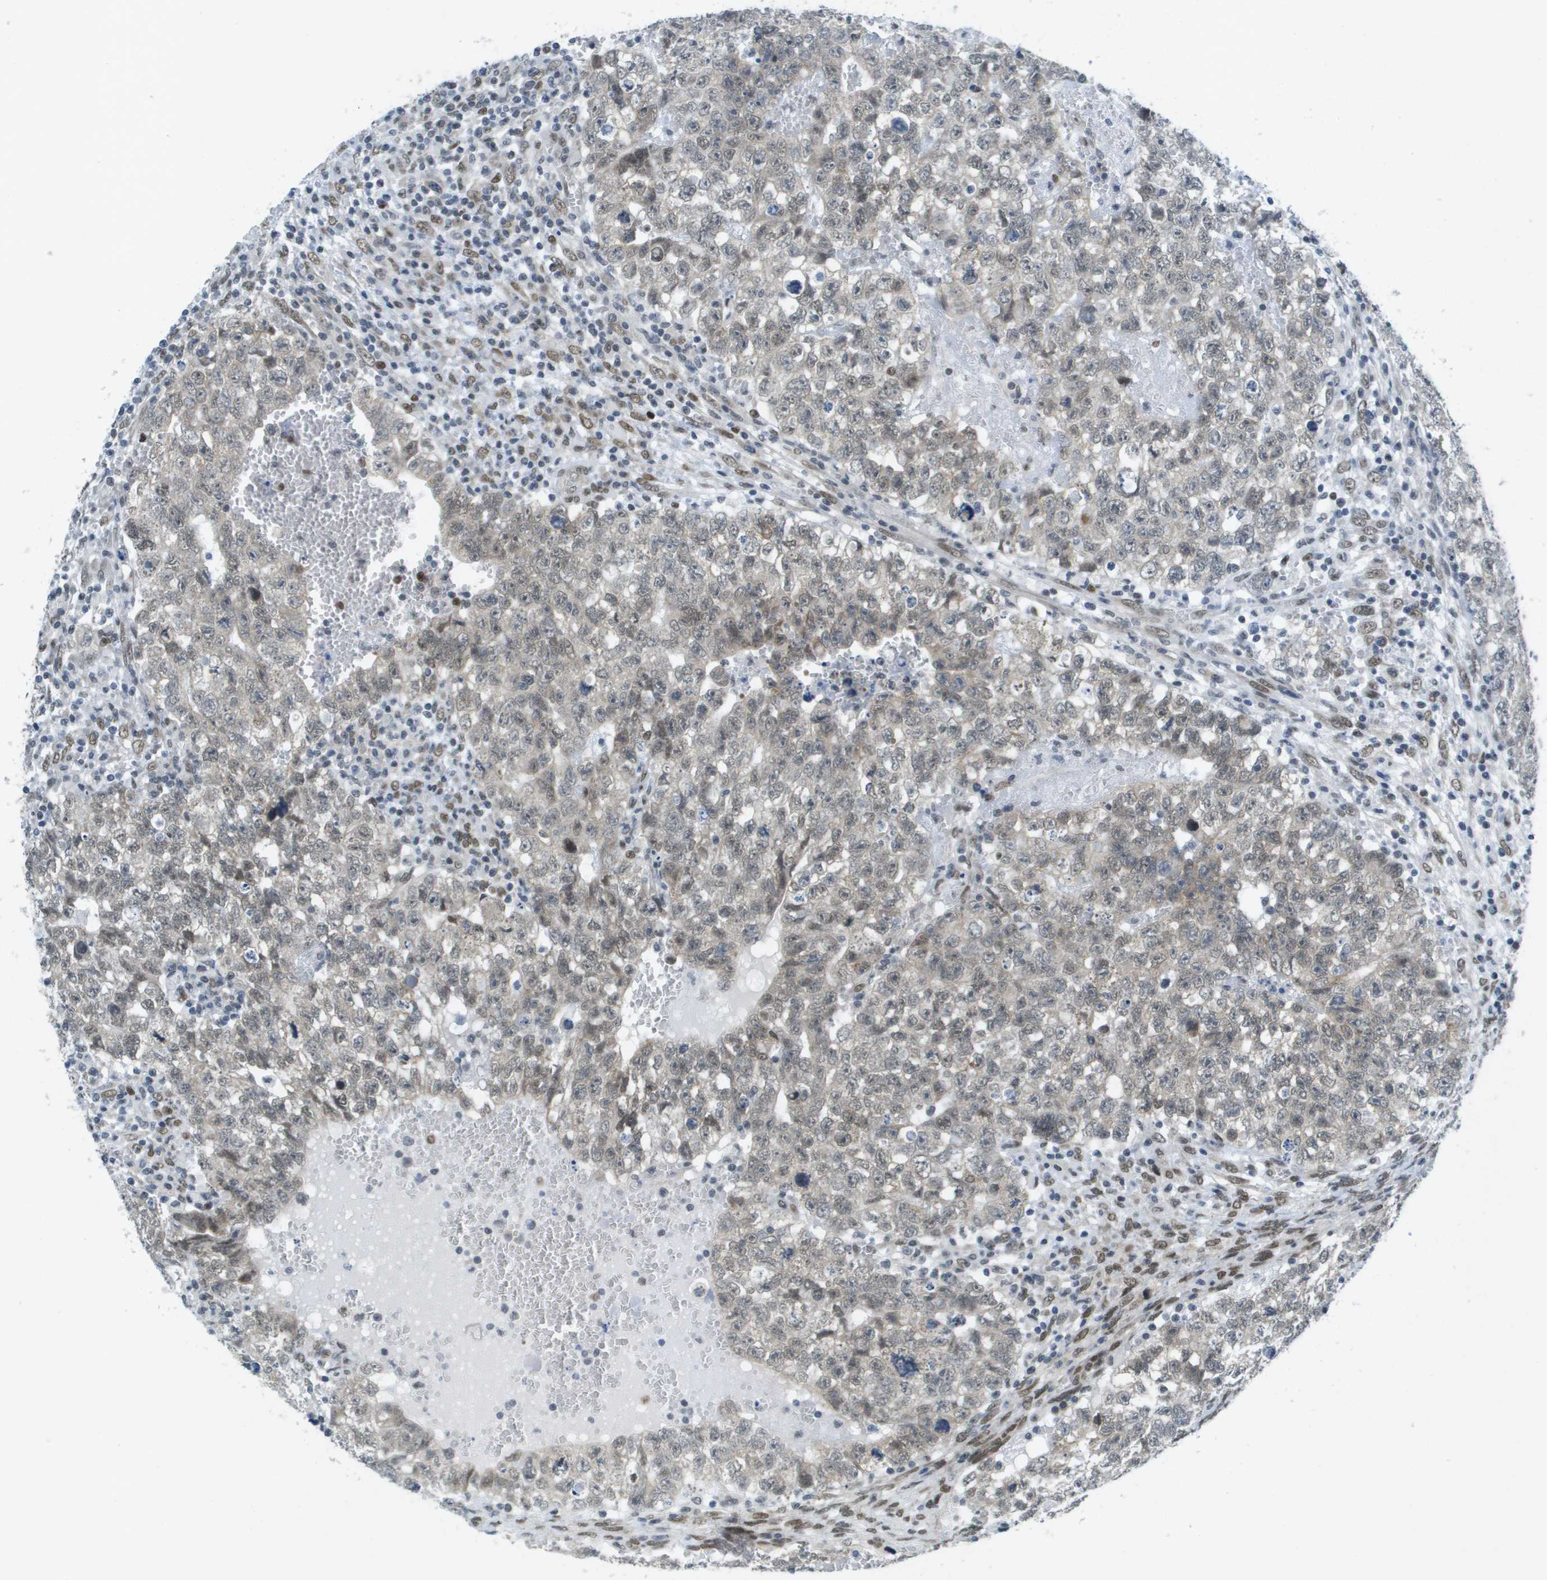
{"staining": {"intensity": "weak", "quantity": "25%-75%", "location": "cytoplasmic/membranous,nuclear"}, "tissue": "testis cancer", "cell_type": "Tumor cells", "image_type": "cancer", "snomed": [{"axis": "morphology", "description": "Seminoma, NOS"}, {"axis": "morphology", "description": "Carcinoma, Embryonal, NOS"}, {"axis": "topography", "description": "Testis"}], "caption": "Human testis cancer (seminoma) stained with a brown dye displays weak cytoplasmic/membranous and nuclear positive positivity in approximately 25%-75% of tumor cells.", "gene": "ARID1B", "patient": {"sex": "male", "age": 38}}